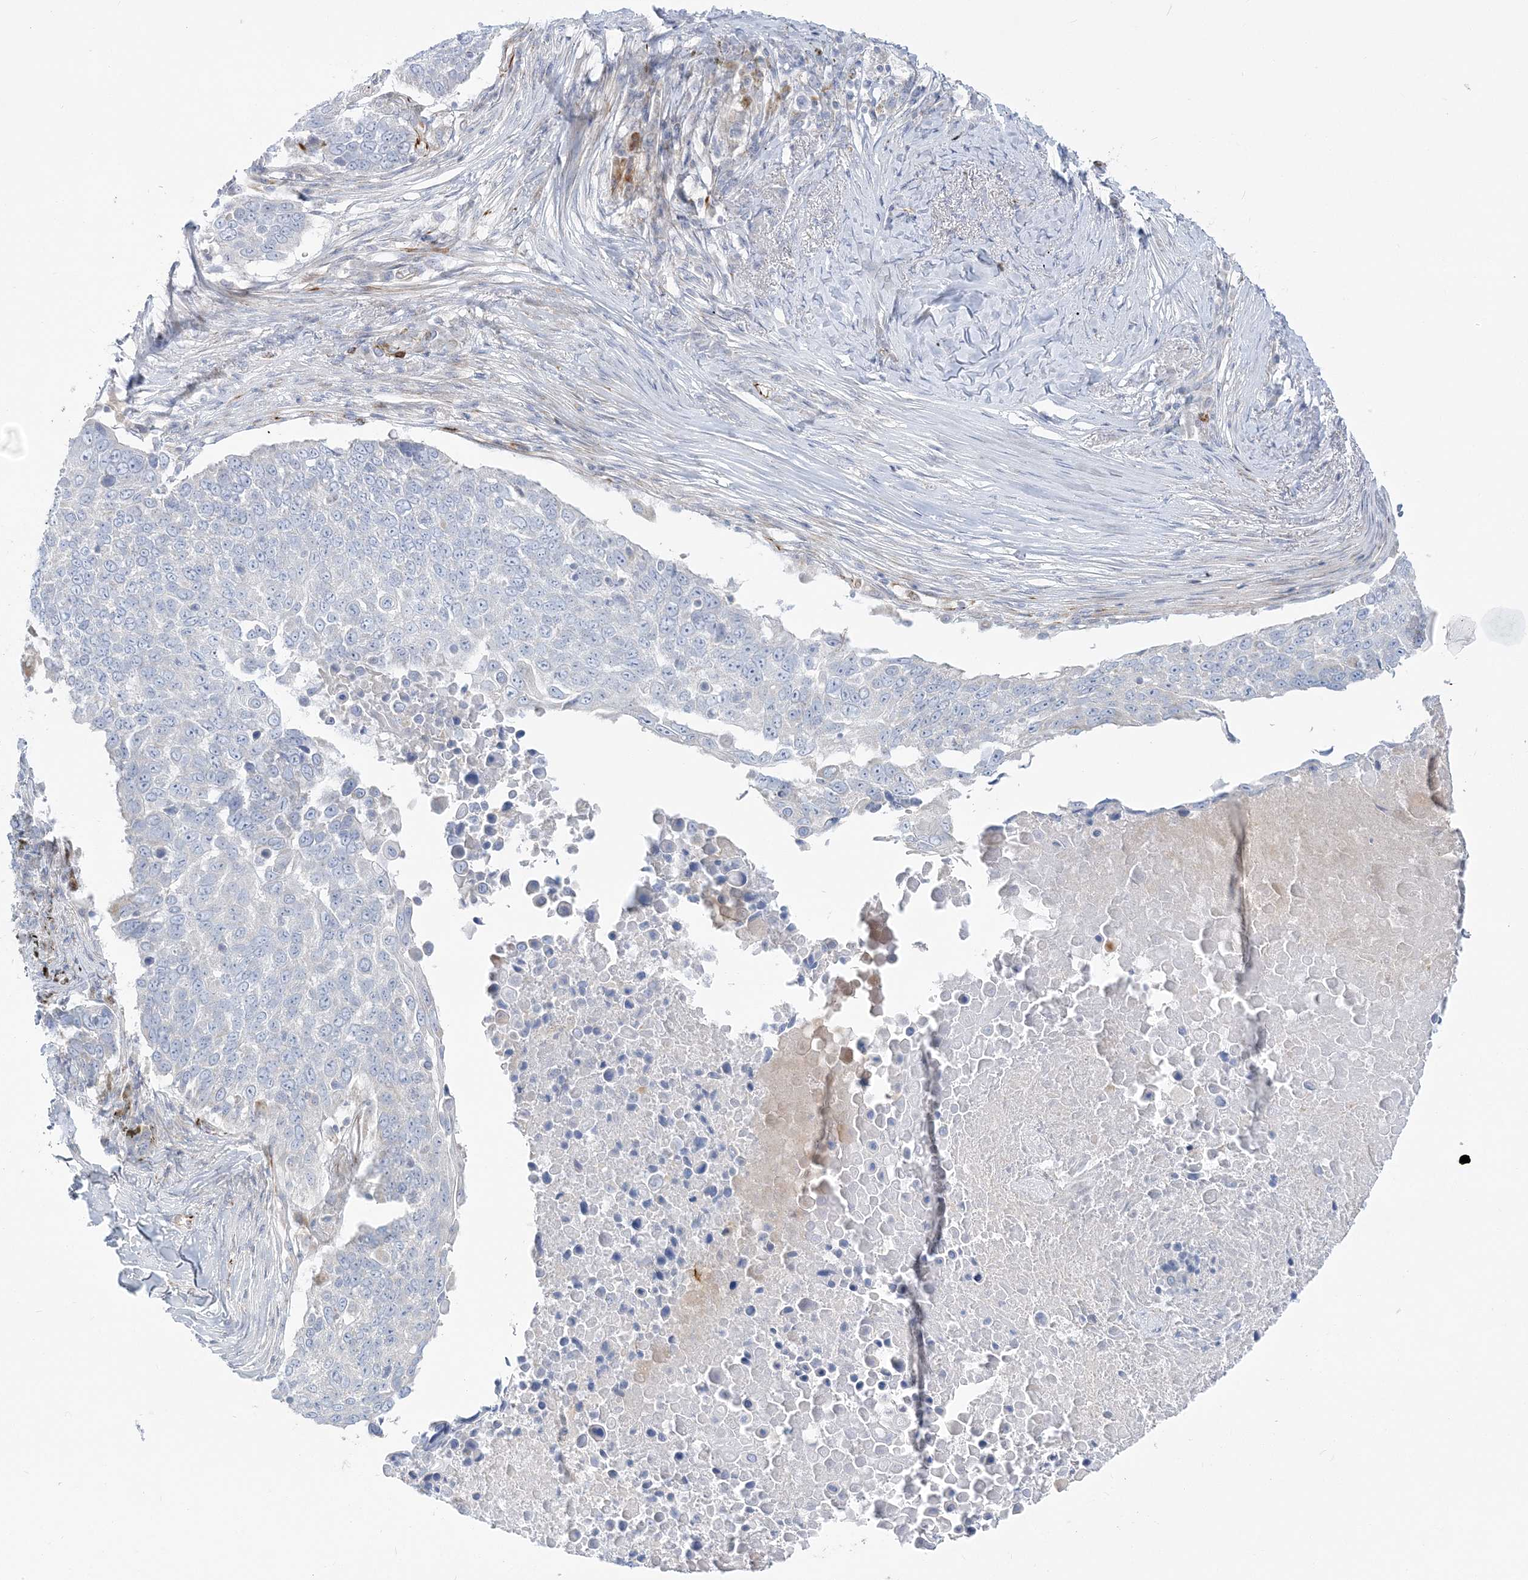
{"staining": {"intensity": "negative", "quantity": "none", "location": "none"}, "tissue": "lung cancer", "cell_type": "Tumor cells", "image_type": "cancer", "snomed": [{"axis": "morphology", "description": "Squamous cell carcinoma, NOS"}, {"axis": "topography", "description": "Lung"}], "caption": "Lung cancer (squamous cell carcinoma) was stained to show a protein in brown. There is no significant expression in tumor cells.", "gene": "GPAT2", "patient": {"sex": "male", "age": 66}}